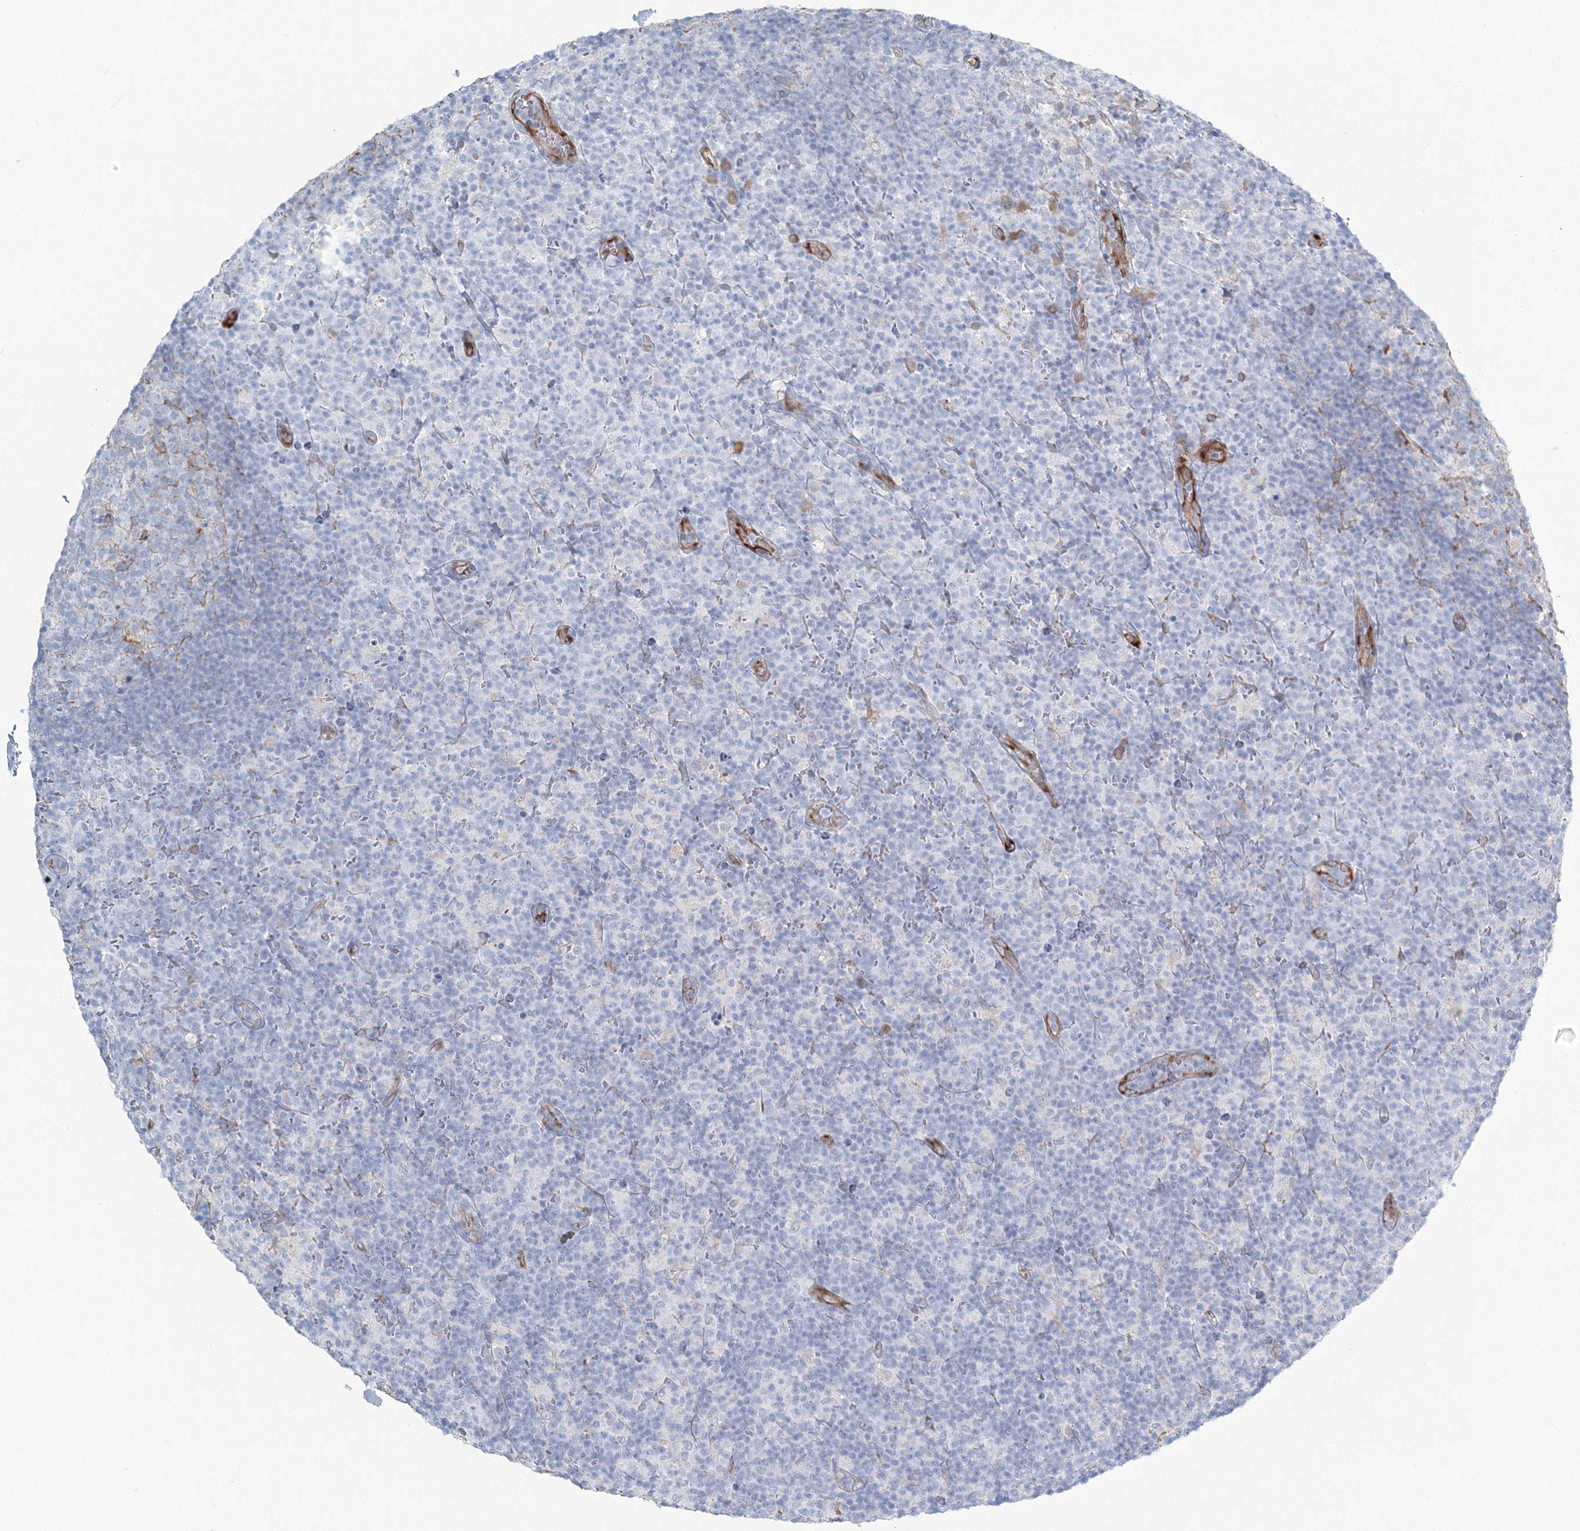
{"staining": {"intensity": "negative", "quantity": "none", "location": "none"}, "tissue": "lymph node", "cell_type": "Germinal center cells", "image_type": "normal", "snomed": [{"axis": "morphology", "description": "Normal tissue, NOS"}, {"axis": "morphology", "description": "Inflammation, NOS"}, {"axis": "topography", "description": "Lymph node"}], "caption": "DAB (3,3'-diaminobenzidine) immunohistochemical staining of benign human lymph node shows no significant staining in germinal center cells.", "gene": "ENSG00000285283", "patient": {"sex": "male", "age": 55}}